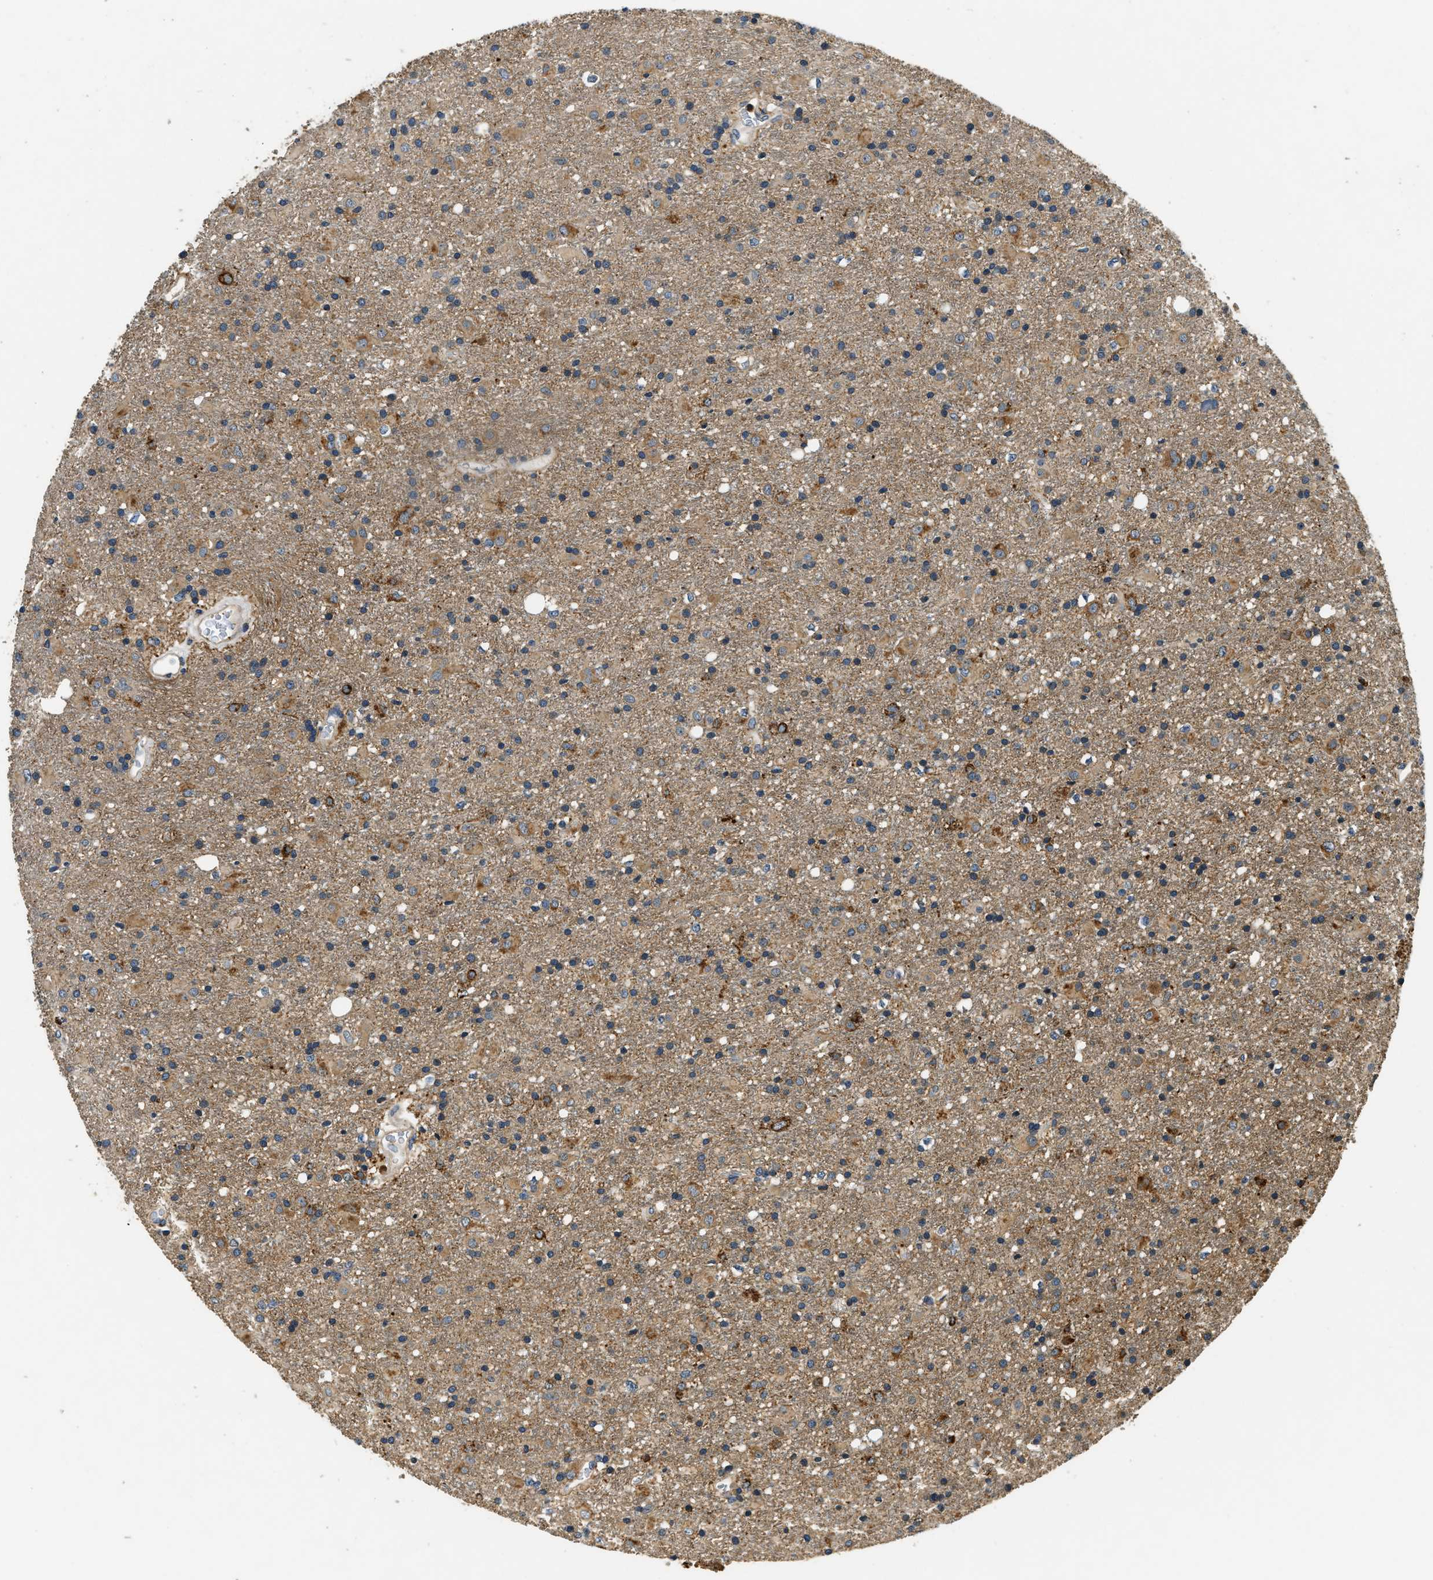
{"staining": {"intensity": "weak", "quantity": ">75%", "location": "cytoplasmic/membranous"}, "tissue": "glioma", "cell_type": "Tumor cells", "image_type": "cancer", "snomed": [{"axis": "morphology", "description": "Glioma, malignant, Low grade"}, {"axis": "topography", "description": "Brain"}], "caption": "IHC histopathology image of neoplastic tissue: human glioma stained using IHC demonstrates low levels of weak protein expression localized specifically in the cytoplasmic/membranous of tumor cells, appearing as a cytoplasmic/membranous brown color.", "gene": "RESF1", "patient": {"sex": "male", "age": 65}}